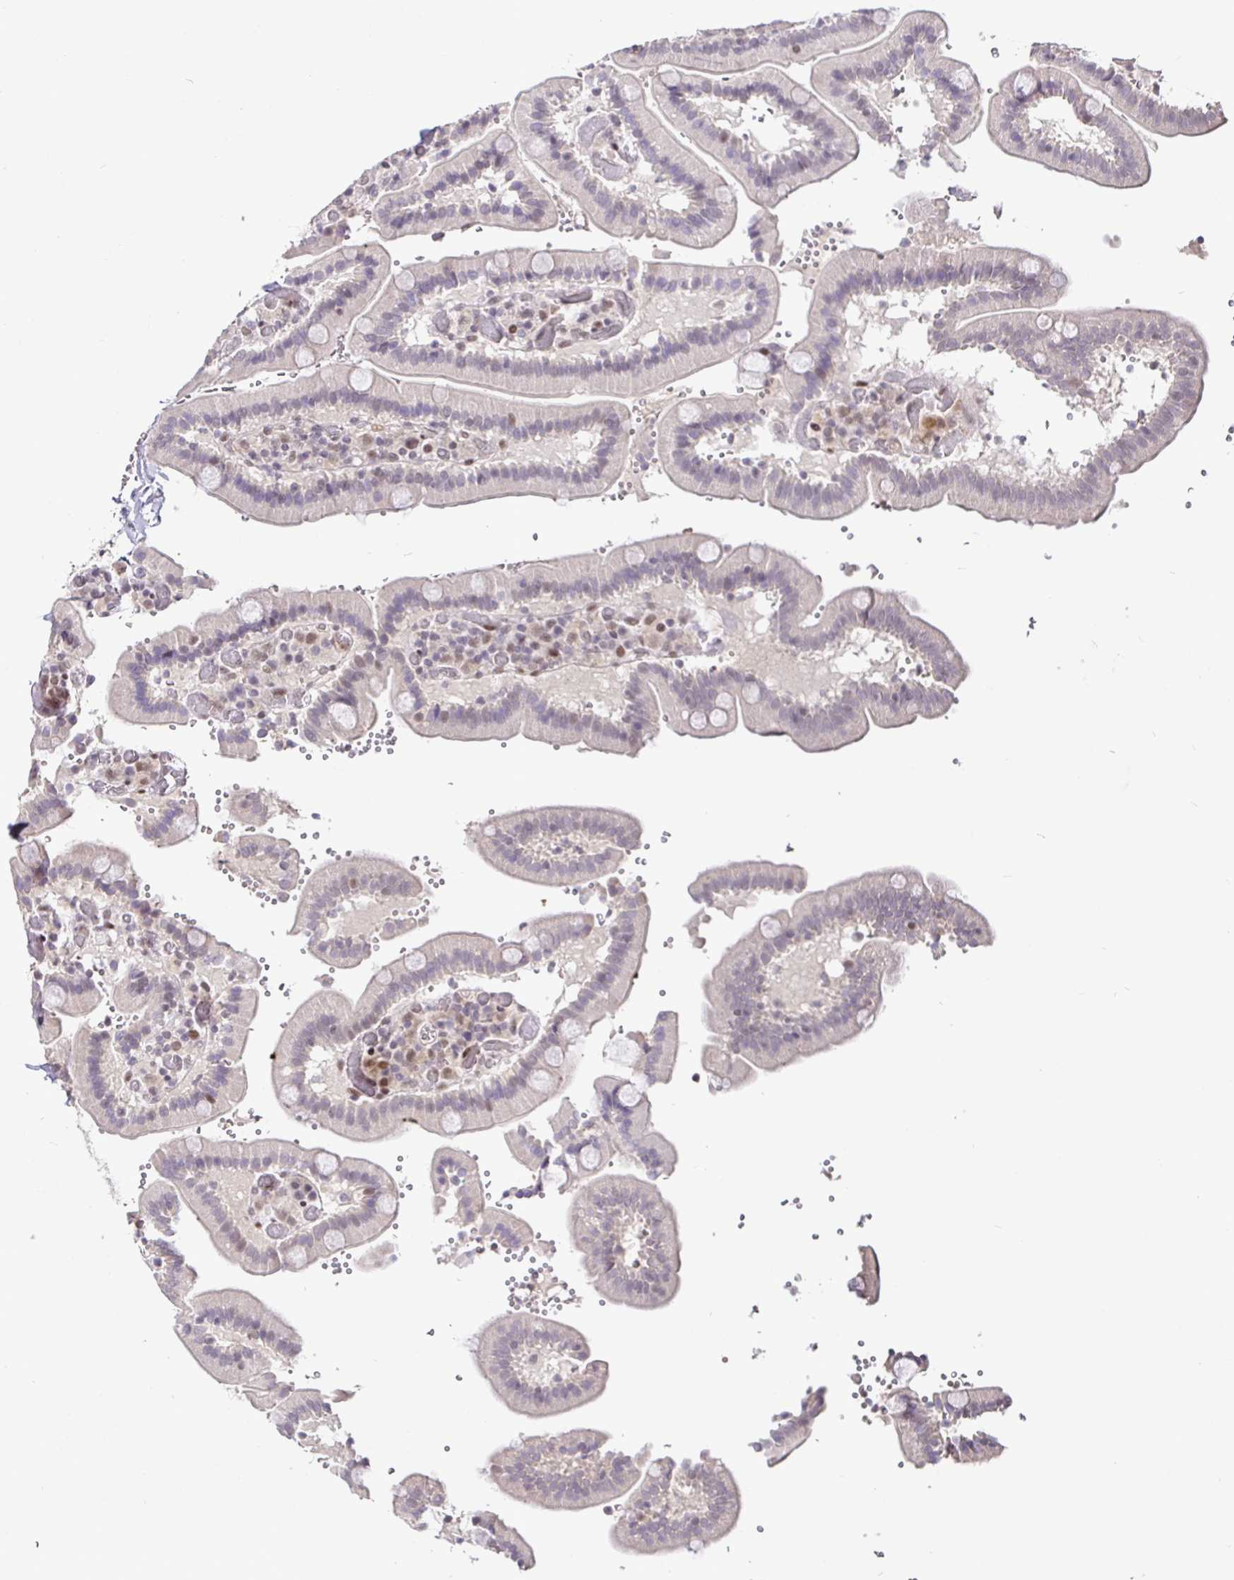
{"staining": {"intensity": "weak", "quantity": "25%-75%", "location": "nuclear"}, "tissue": "duodenum", "cell_type": "Glandular cells", "image_type": "normal", "snomed": [{"axis": "morphology", "description": "Normal tissue, NOS"}, {"axis": "topography", "description": "Duodenum"}], "caption": "DAB (3,3'-diaminobenzidine) immunohistochemical staining of unremarkable human duodenum reveals weak nuclear protein positivity in approximately 25%-75% of glandular cells. (DAB (3,3'-diaminobenzidine) IHC with brightfield microscopy, high magnification).", "gene": "NUP188", "patient": {"sex": "female", "age": 62}}